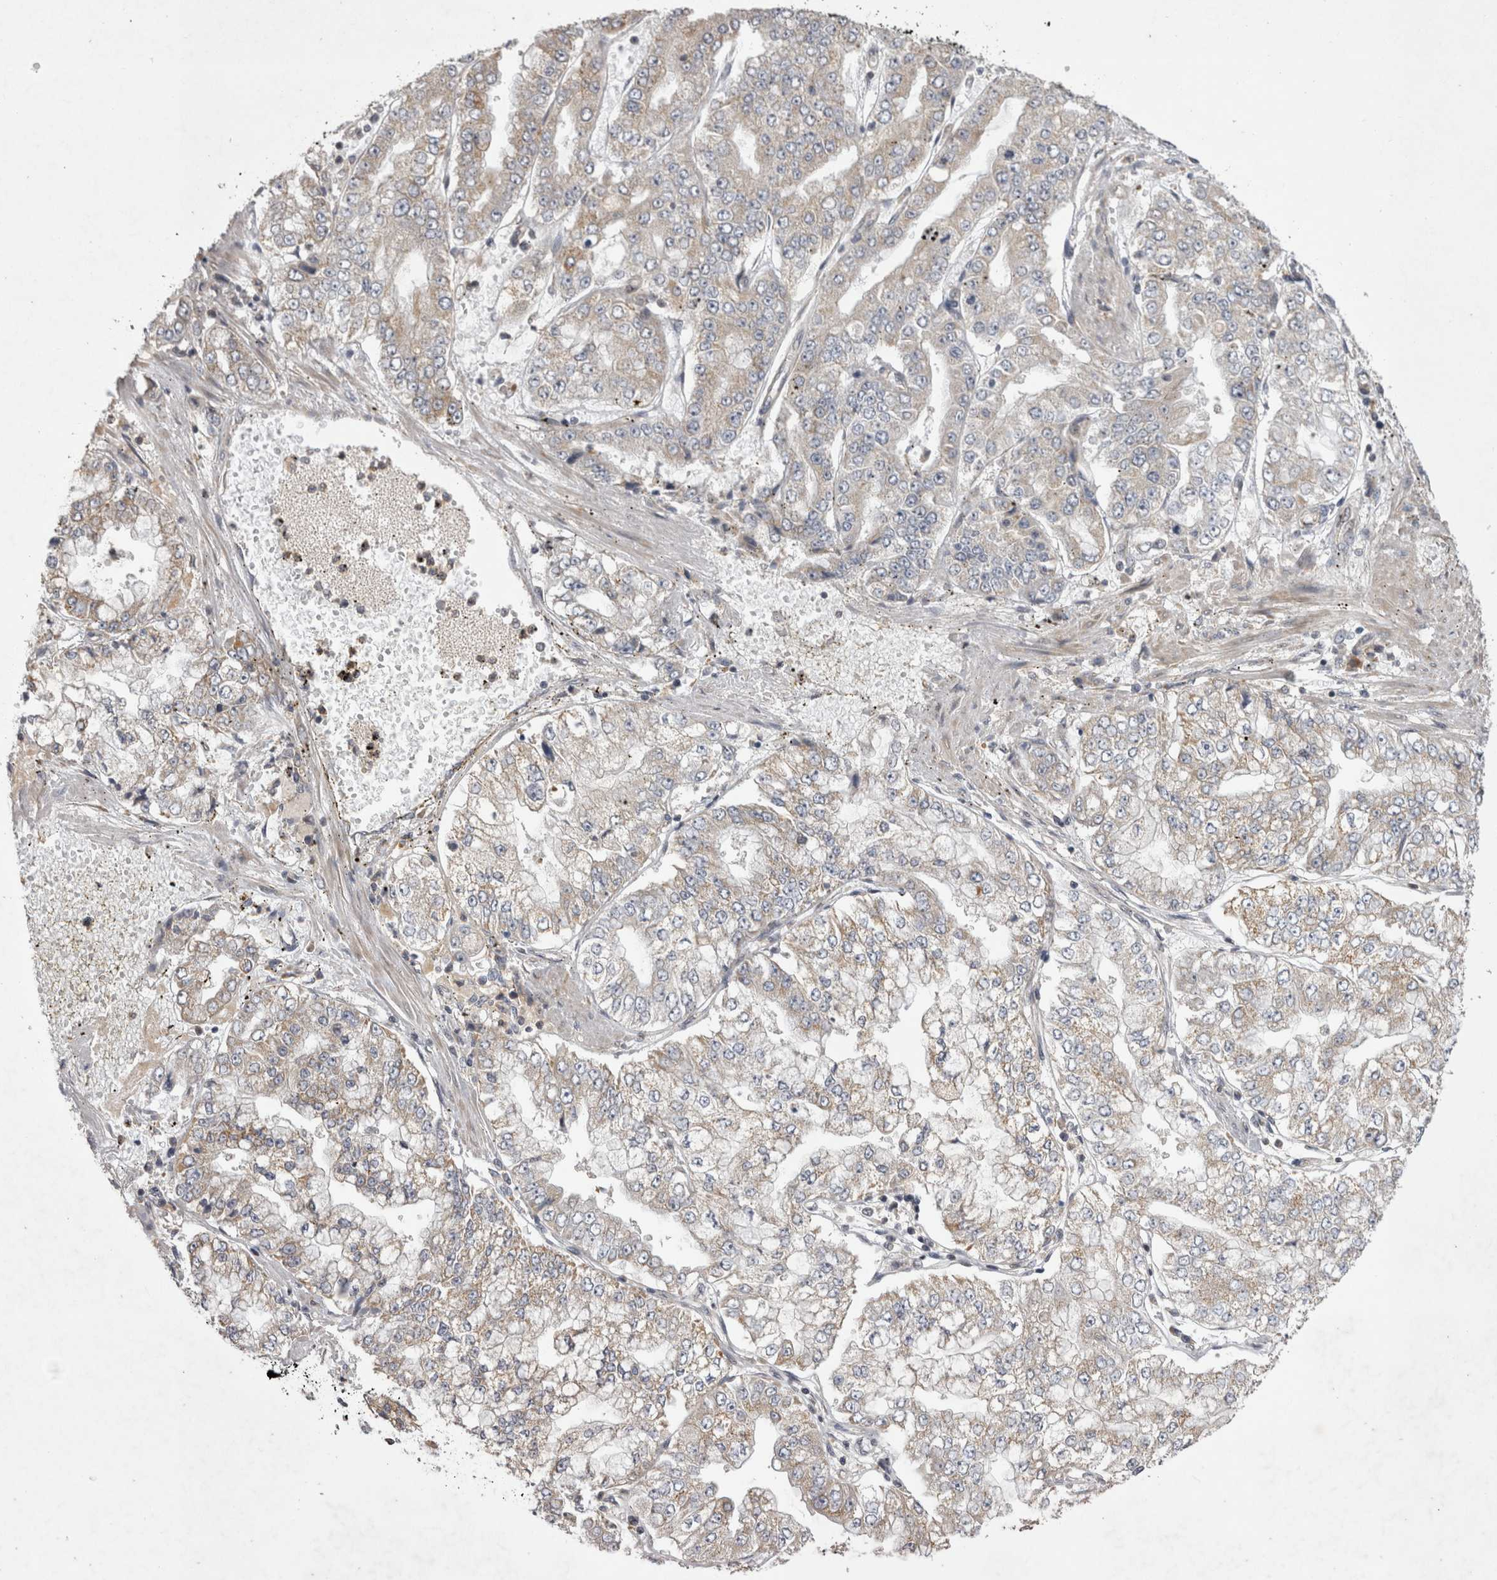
{"staining": {"intensity": "weak", "quantity": "<25%", "location": "cytoplasmic/membranous"}, "tissue": "stomach cancer", "cell_type": "Tumor cells", "image_type": "cancer", "snomed": [{"axis": "morphology", "description": "Adenocarcinoma, NOS"}, {"axis": "topography", "description": "Stomach"}], "caption": "A photomicrograph of human stomach cancer is negative for staining in tumor cells.", "gene": "TSPOAP1", "patient": {"sex": "male", "age": 76}}